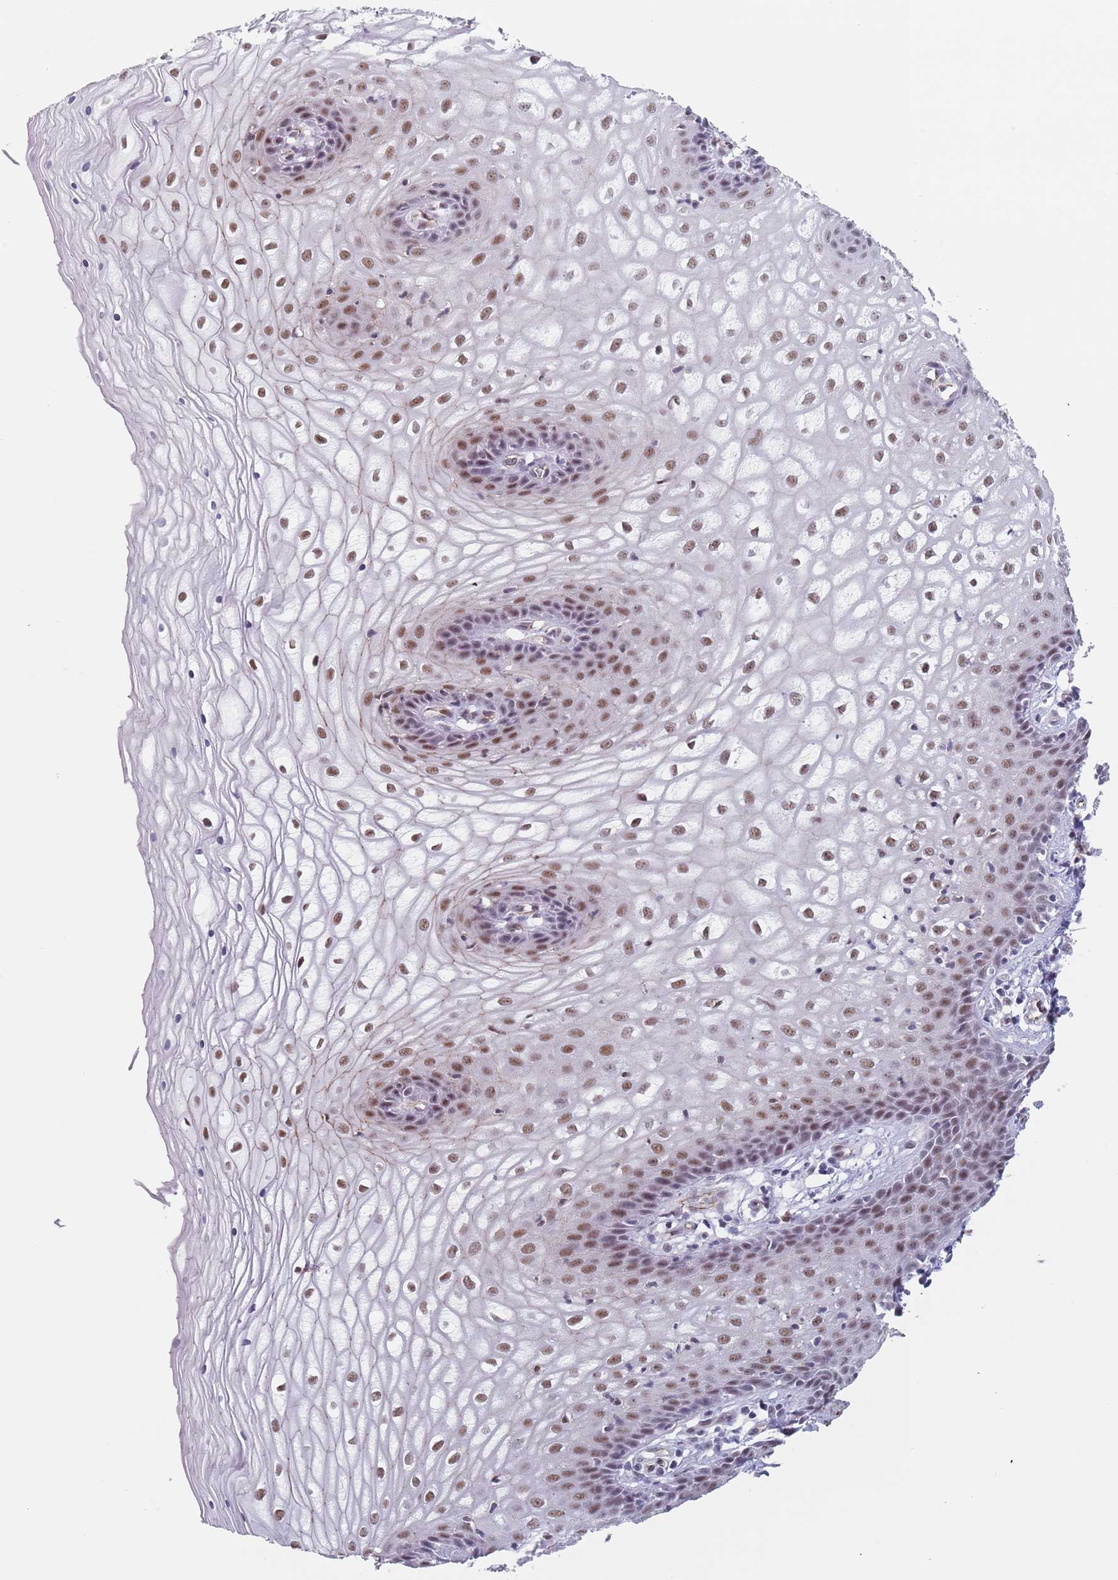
{"staining": {"intensity": "moderate", "quantity": ">75%", "location": "nuclear"}, "tissue": "vagina", "cell_type": "Squamous epithelial cells", "image_type": "normal", "snomed": [{"axis": "morphology", "description": "Normal tissue, NOS"}, {"axis": "topography", "description": "Vagina"}], "caption": "An immunohistochemistry image of normal tissue is shown. Protein staining in brown shows moderate nuclear positivity in vagina within squamous epithelial cells. (Brightfield microscopy of DAB IHC at high magnification).", "gene": "OR5A2", "patient": {"sex": "female", "age": 34}}